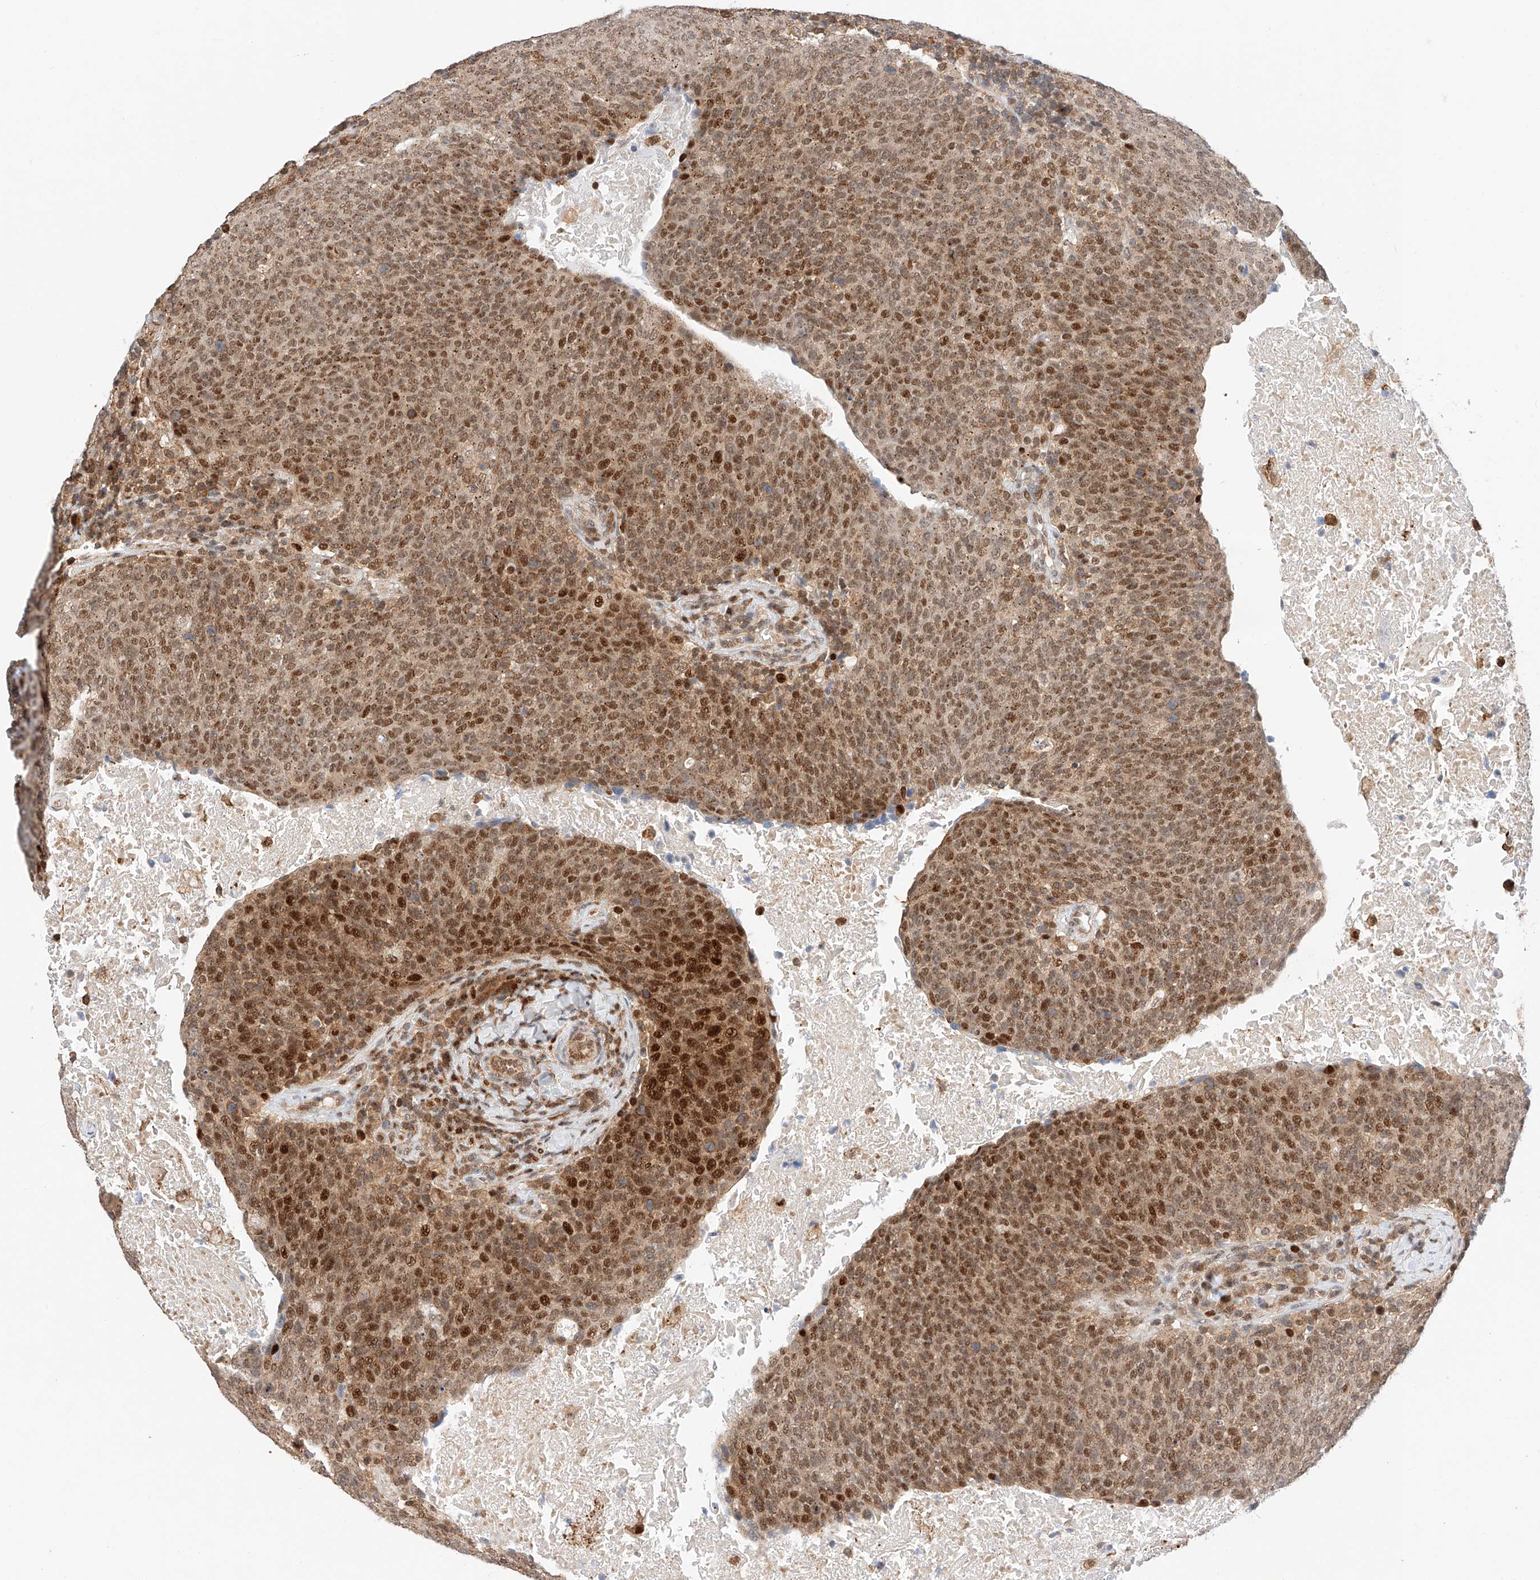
{"staining": {"intensity": "strong", "quantity": ">75%", "location": "cytoplasmic/membranous,nuclear"}, "tissue": "head and neck cancer", "cell_type": "Tumor cells", "image_type": "cancer", "snomed": [{"axis": "morphology", "description": "Squamous cell carcinoma, NOS"}, {"axis": "morphology", "description": "Squamous cell carcinoma, metastatic, NOS"}, {"axis": "topography", "description": "Lymph node"}, {"axis": "topography", "description": "Head-Neck"}], "caption": "A histopathology image of head and neck cancer stained for a protein reveals strong cytoplasmic/membranous and nuclear brown staining in tumor cells.", "gene": "HDAC9", "patient": {"sex": "male", "age": 62}}